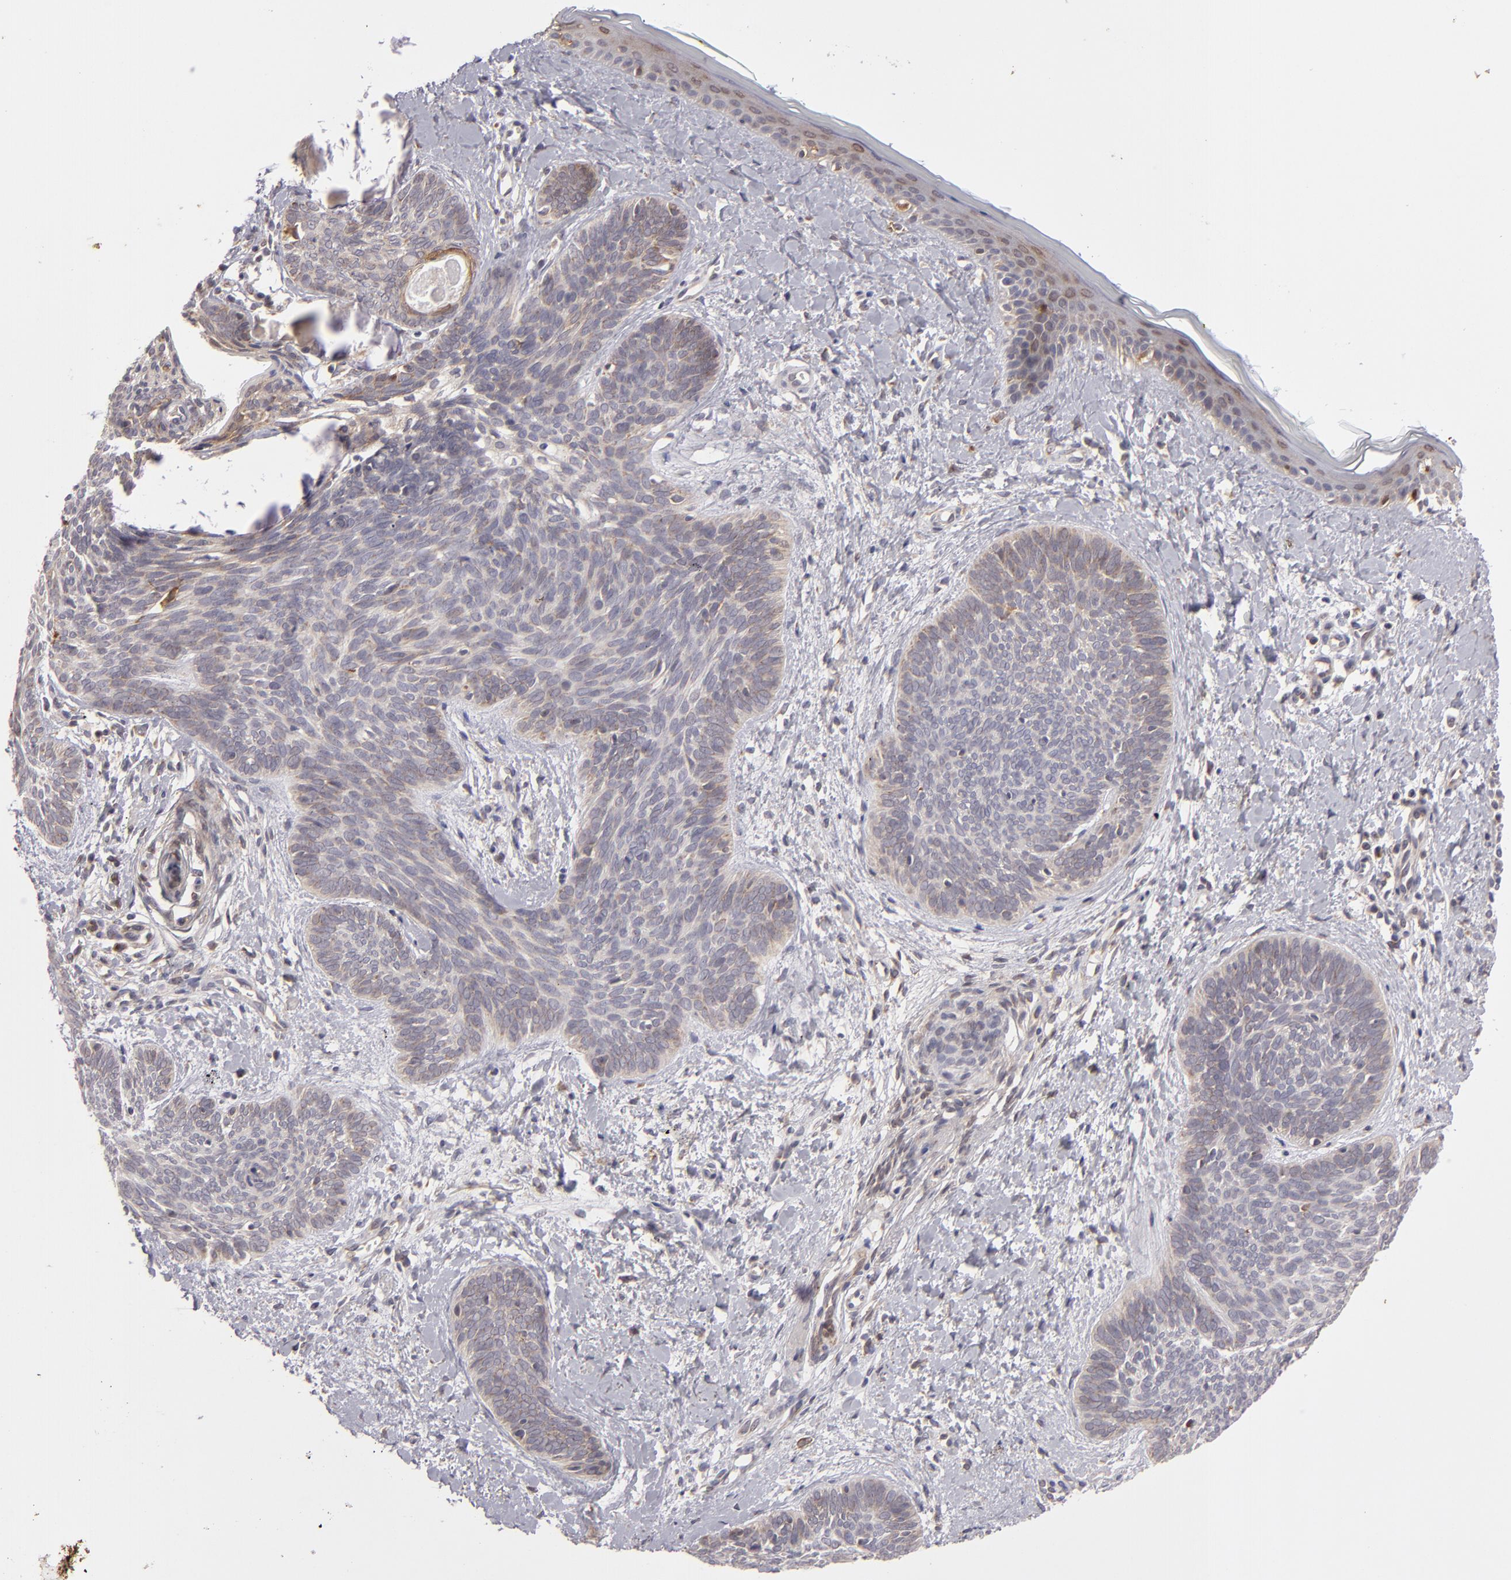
{"staining": {"intensity": "negative", "quantity": "none", "location": "none"}, "tissue": "skin cancer", "cell_type": "Tumor cells", "image_type": "cancer", "snomed": [{"axis": "morphology", "description": "Basal cell carcinoma"}, {"axis": "topography", "description": "Skin"}], "caption": "Protein analysis of skin cancer (basal cell carcinoma) exhibits no significant staining in tumor cells.", "gene": "SH2D4A", "patient": {"sex": "female", "age": 81}}